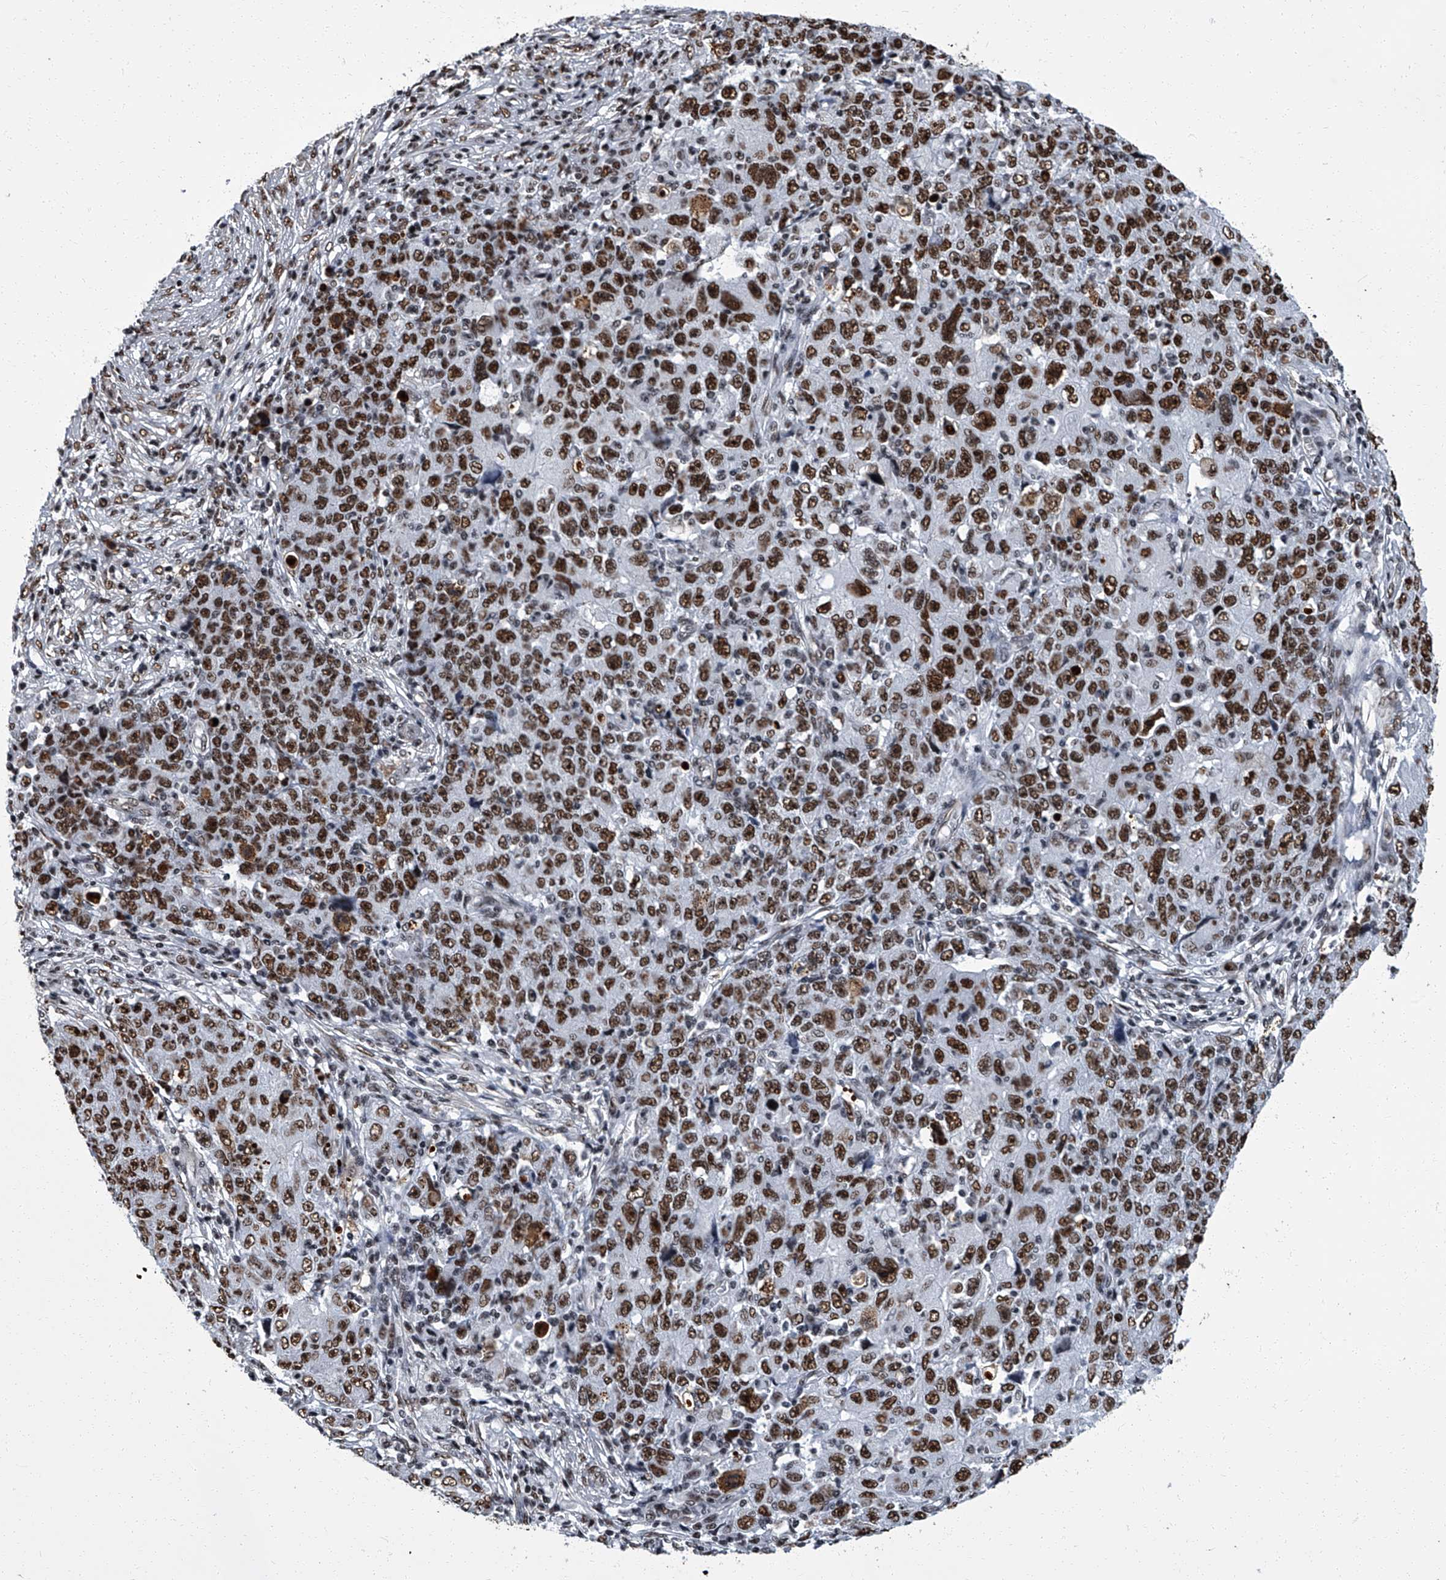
{"staining": {"intensity": "strong", "quantity": ">75%", "location": "nuclear"}, "tissue": "ovarian cancer", "cell_type": "Tumor cells", "image_type": "cancer", "snomed": [{"axis": "morphology", "description": "Carcinoma, endometroid"}, {"axis": "topography", "description": "Ovary"}], "caption": "The micrograph exhibits staining of ovarian cancer (endometroid carcinoma), revealing strong nuclear protein expression (brown color) within tumor cells. (DAB = brown stain, brightfield microscopy at high magnification).", "gene": "ZNF518B", "patient": {"sex": "female", "age": 42}}